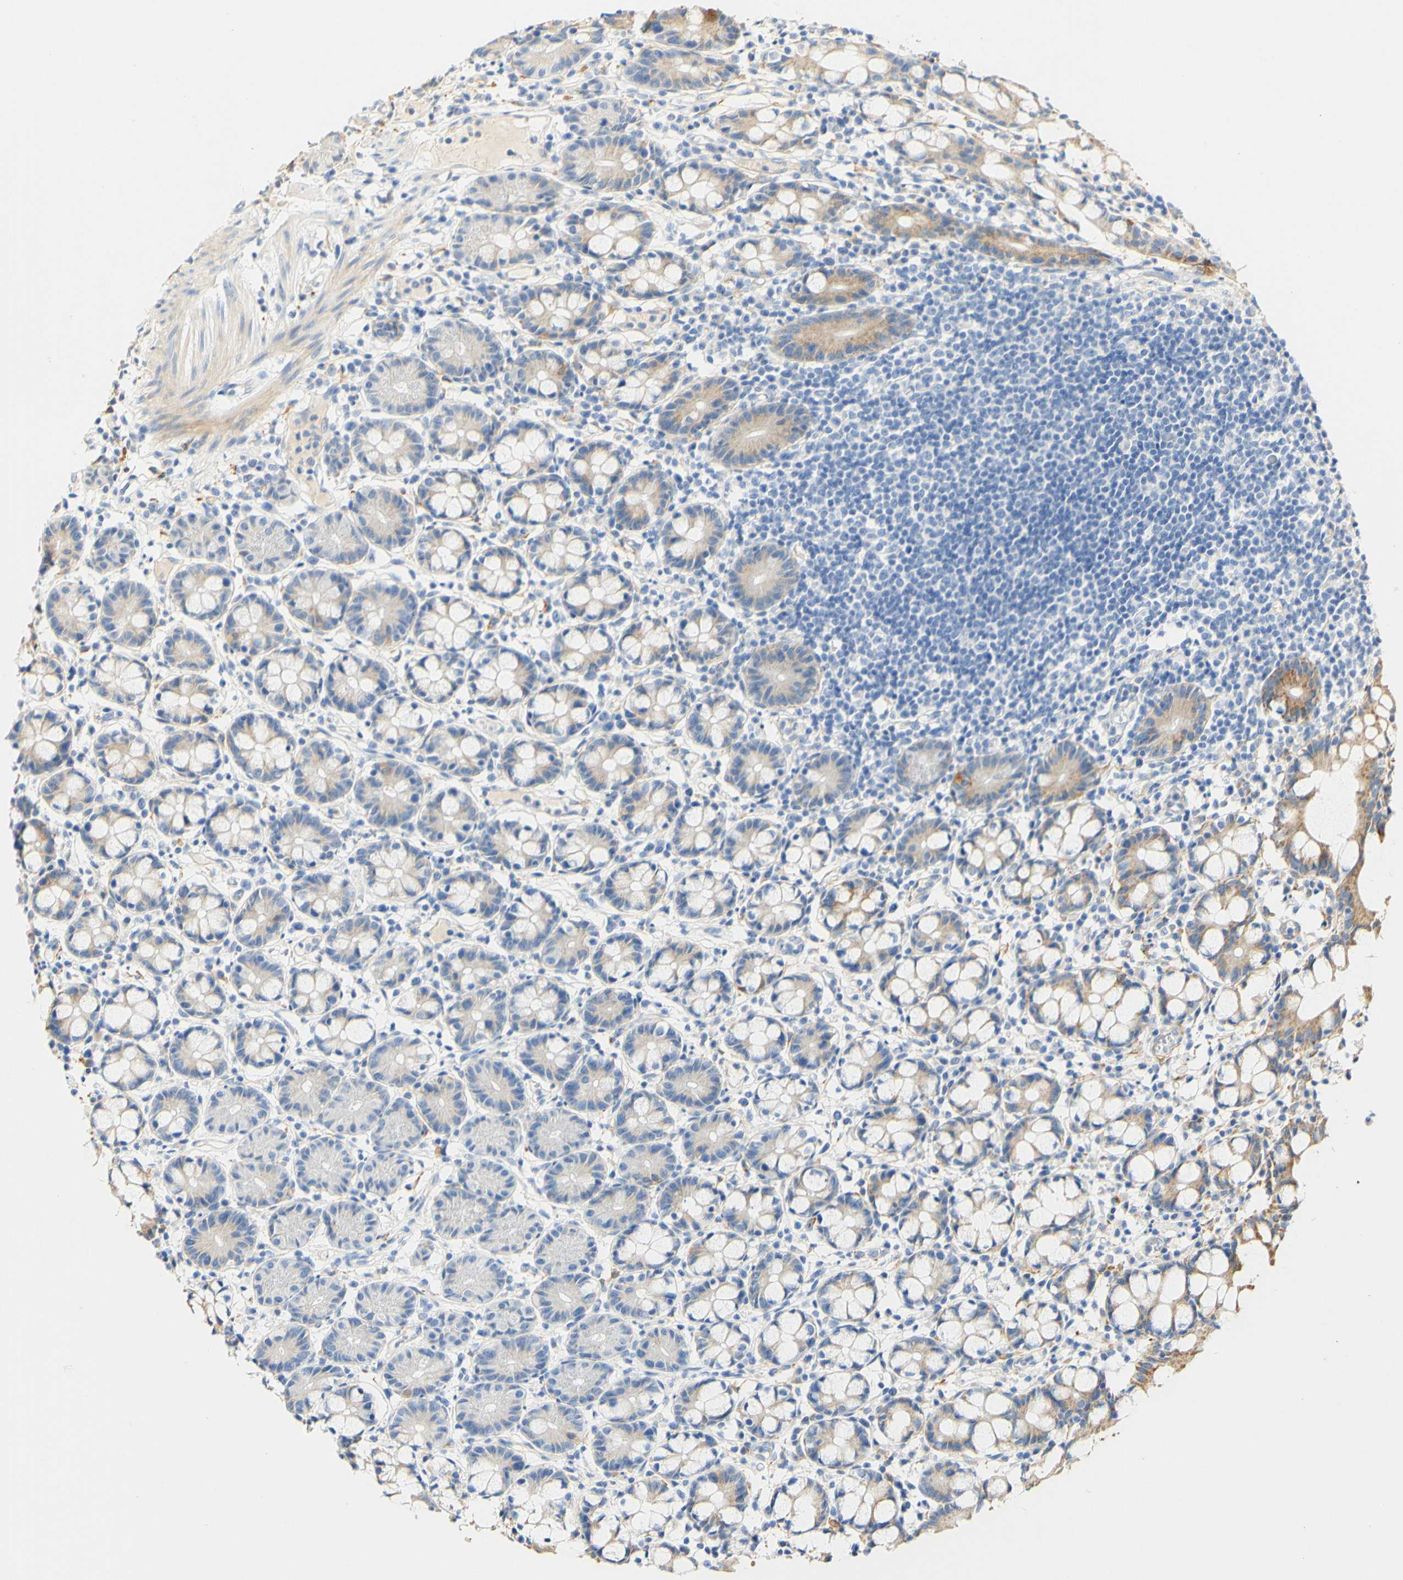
{"staining": {"intensity": "moderate", "quantity": "25%-75%", "location": "cytoplasmic/membranous"}, "tissue": "small intestine", "cell_type": "Glandular cells", "image_type": "normal", "snomed": [{"axis": "morphology", "description": "Normal tissue, NOS"}, {"axis": "morphology", "description": "Cystadenocarcinoma, serous, Metastatic site"}, {"axis": "topography", "description": "Small intestine"}], "caption": "Immunohistochemistry of normal human small intestine shows medium levels of moderate cytoplasmic/membranous expression in about 25%-75% of glandular cells.", "gene": "FCGRT", "patient": {"sex": "female", "age": 61}}